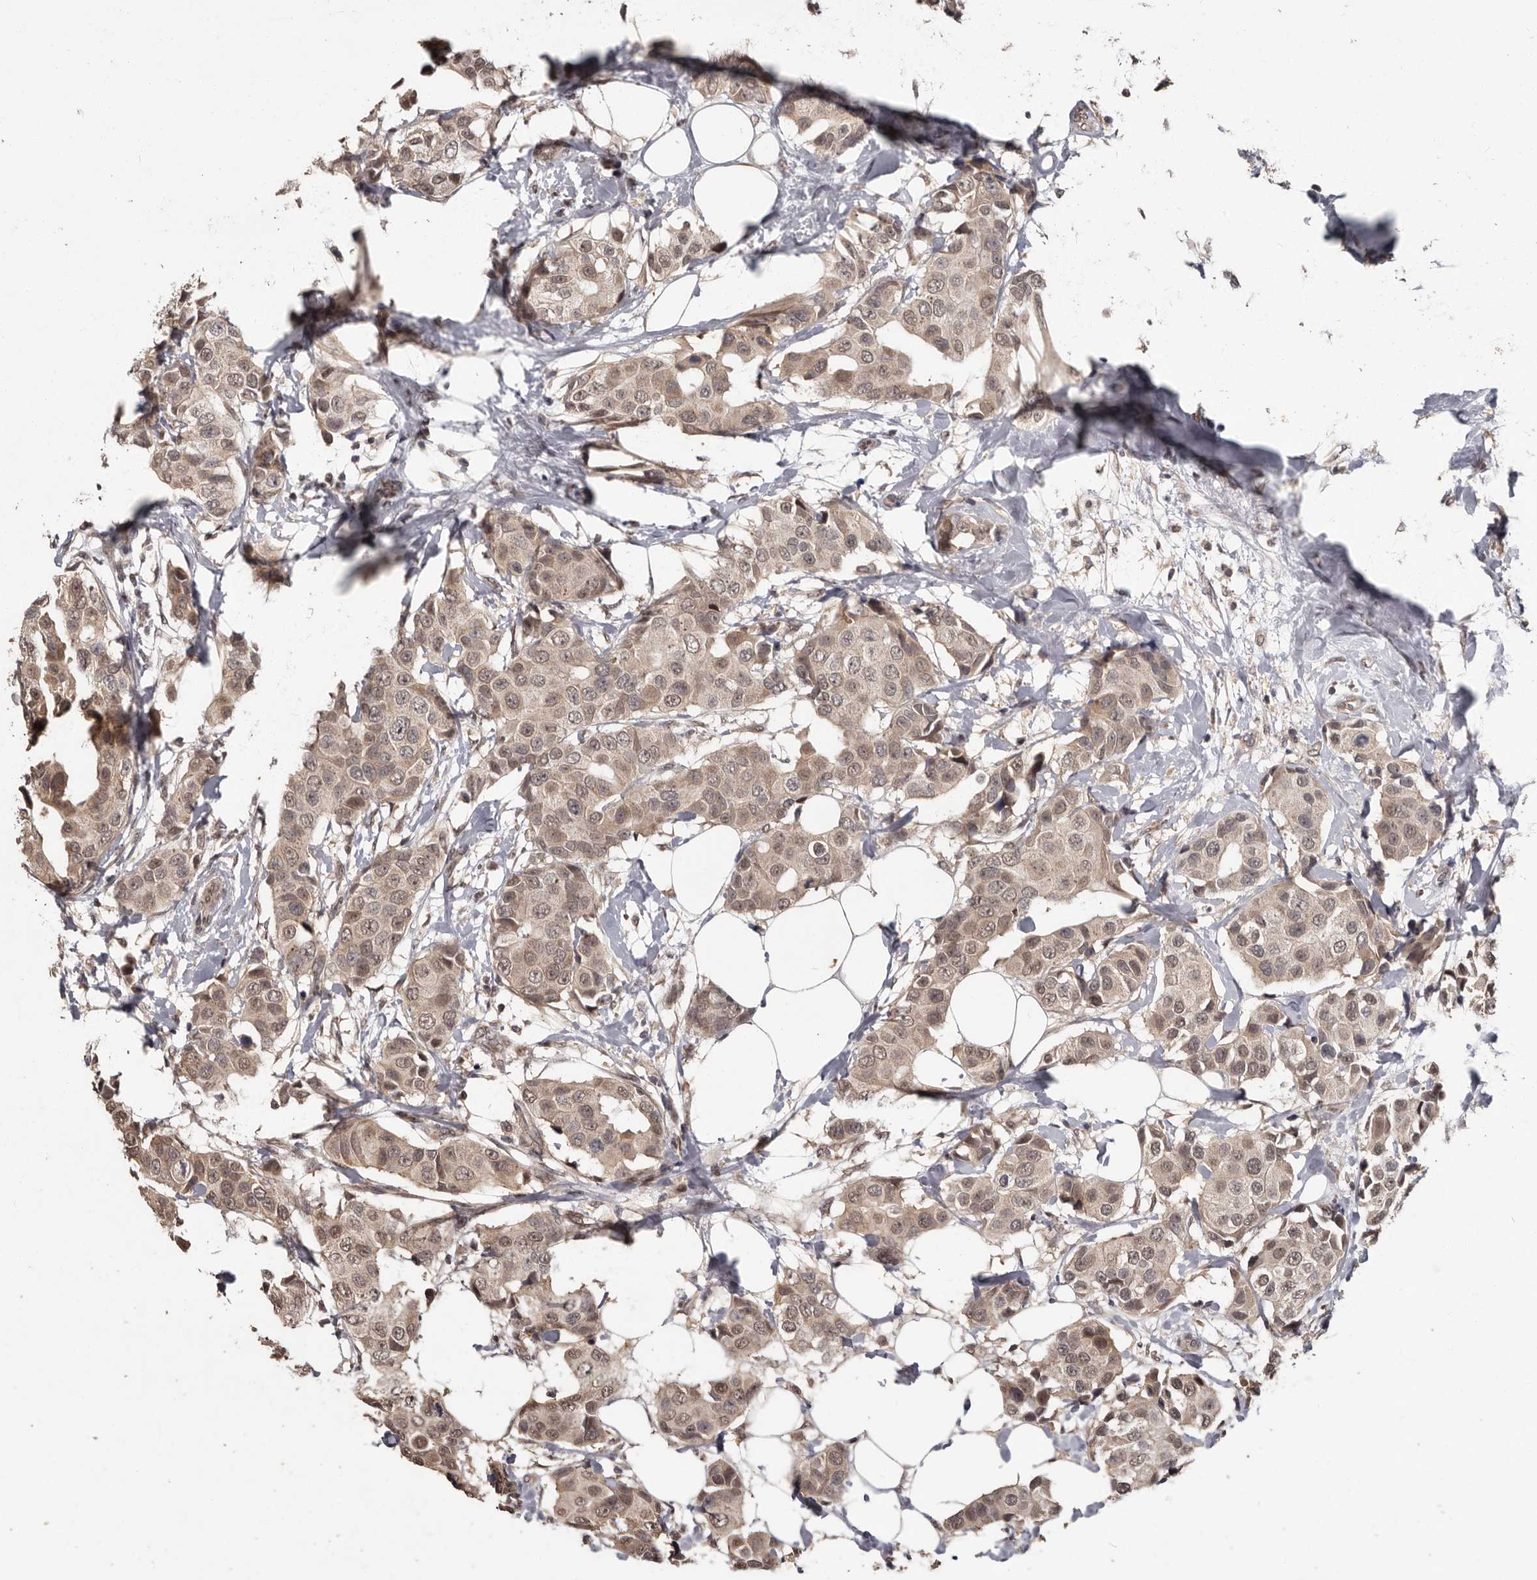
{"staining": {"intensity": "moderate", "quantity": ">75%", "location": "cytoplasmic/membranous,nuclear"}, "tissue": "breast cancer", "cell_type": "Tumor cells", "image_type": "cancer", "snomed": [{"axis": "morphology", "description": "Normal tissue, NOS"}, {"axis": "morphology", "description": "Duct carcinoma"}, {"axis": "topography", "description": "Breast"}], "caption": "Immunohistochemistry of human breast cancer (infiltrating ductal carcinoma) demonstrates medium levels of moderate cytoplasmic/membranous and nuclear staining in about >75% of tumor cells.", "gene": "ZFP14", "patient": {"sex": "female", "age": 39}}